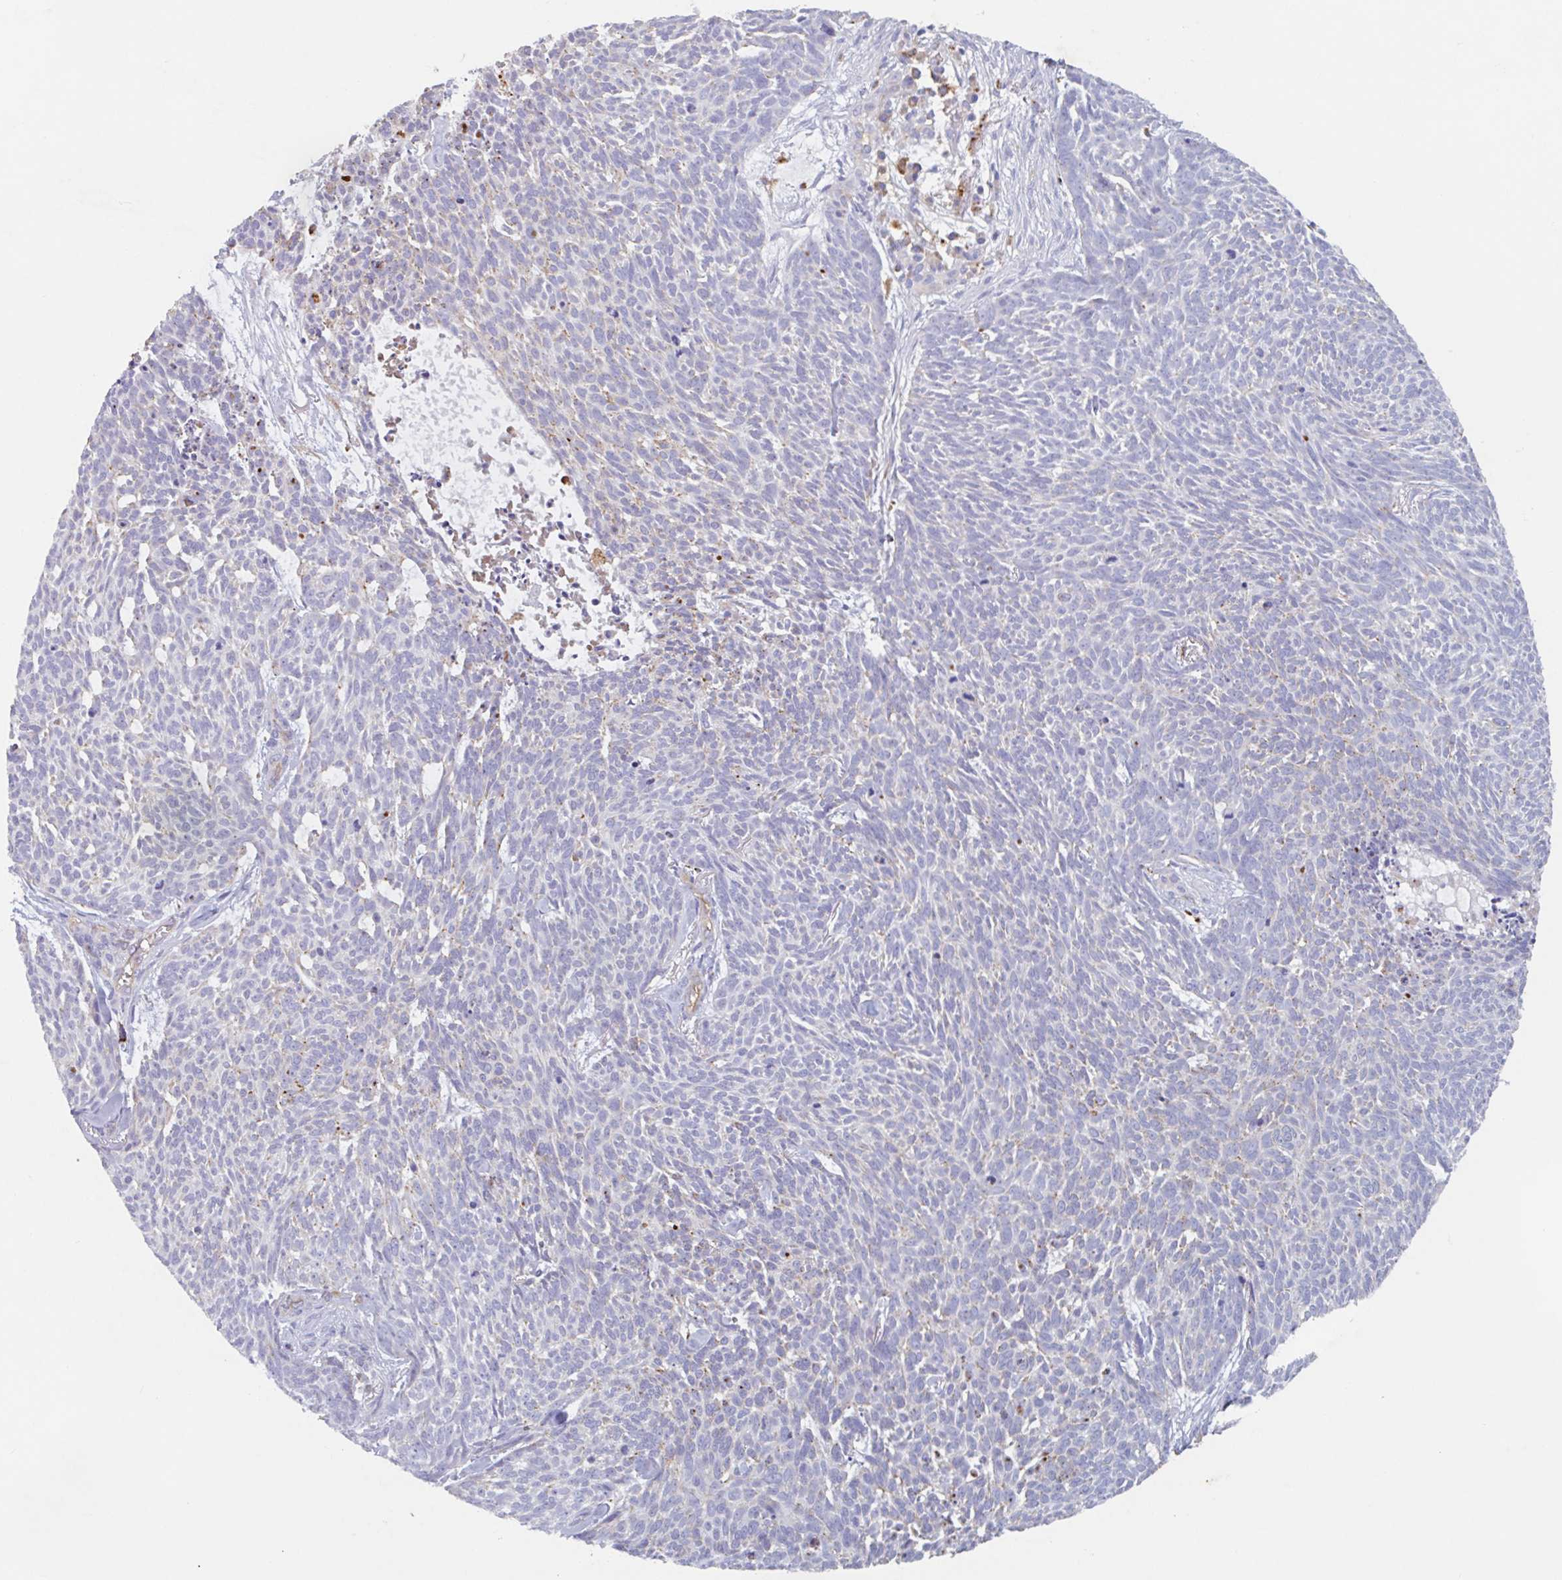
{"staining": {"intensity": "weak", "quantity": "<25%", "location": "cytoplasmic/membranous"}, "tissue": "skin cancer", "cell_type": "Tumor cells", "image_type": "cancer", "snomed": [{"axis": "morphology", "description": "Basal cell carcinoma"}, {"axis": "topography", "description": "Skin"}], "caption": "Tumor cells show no significant expression in skin basal cell carcinoma.", "gene": "MANBA", "patient": {"sex": "female", "age": 93}}